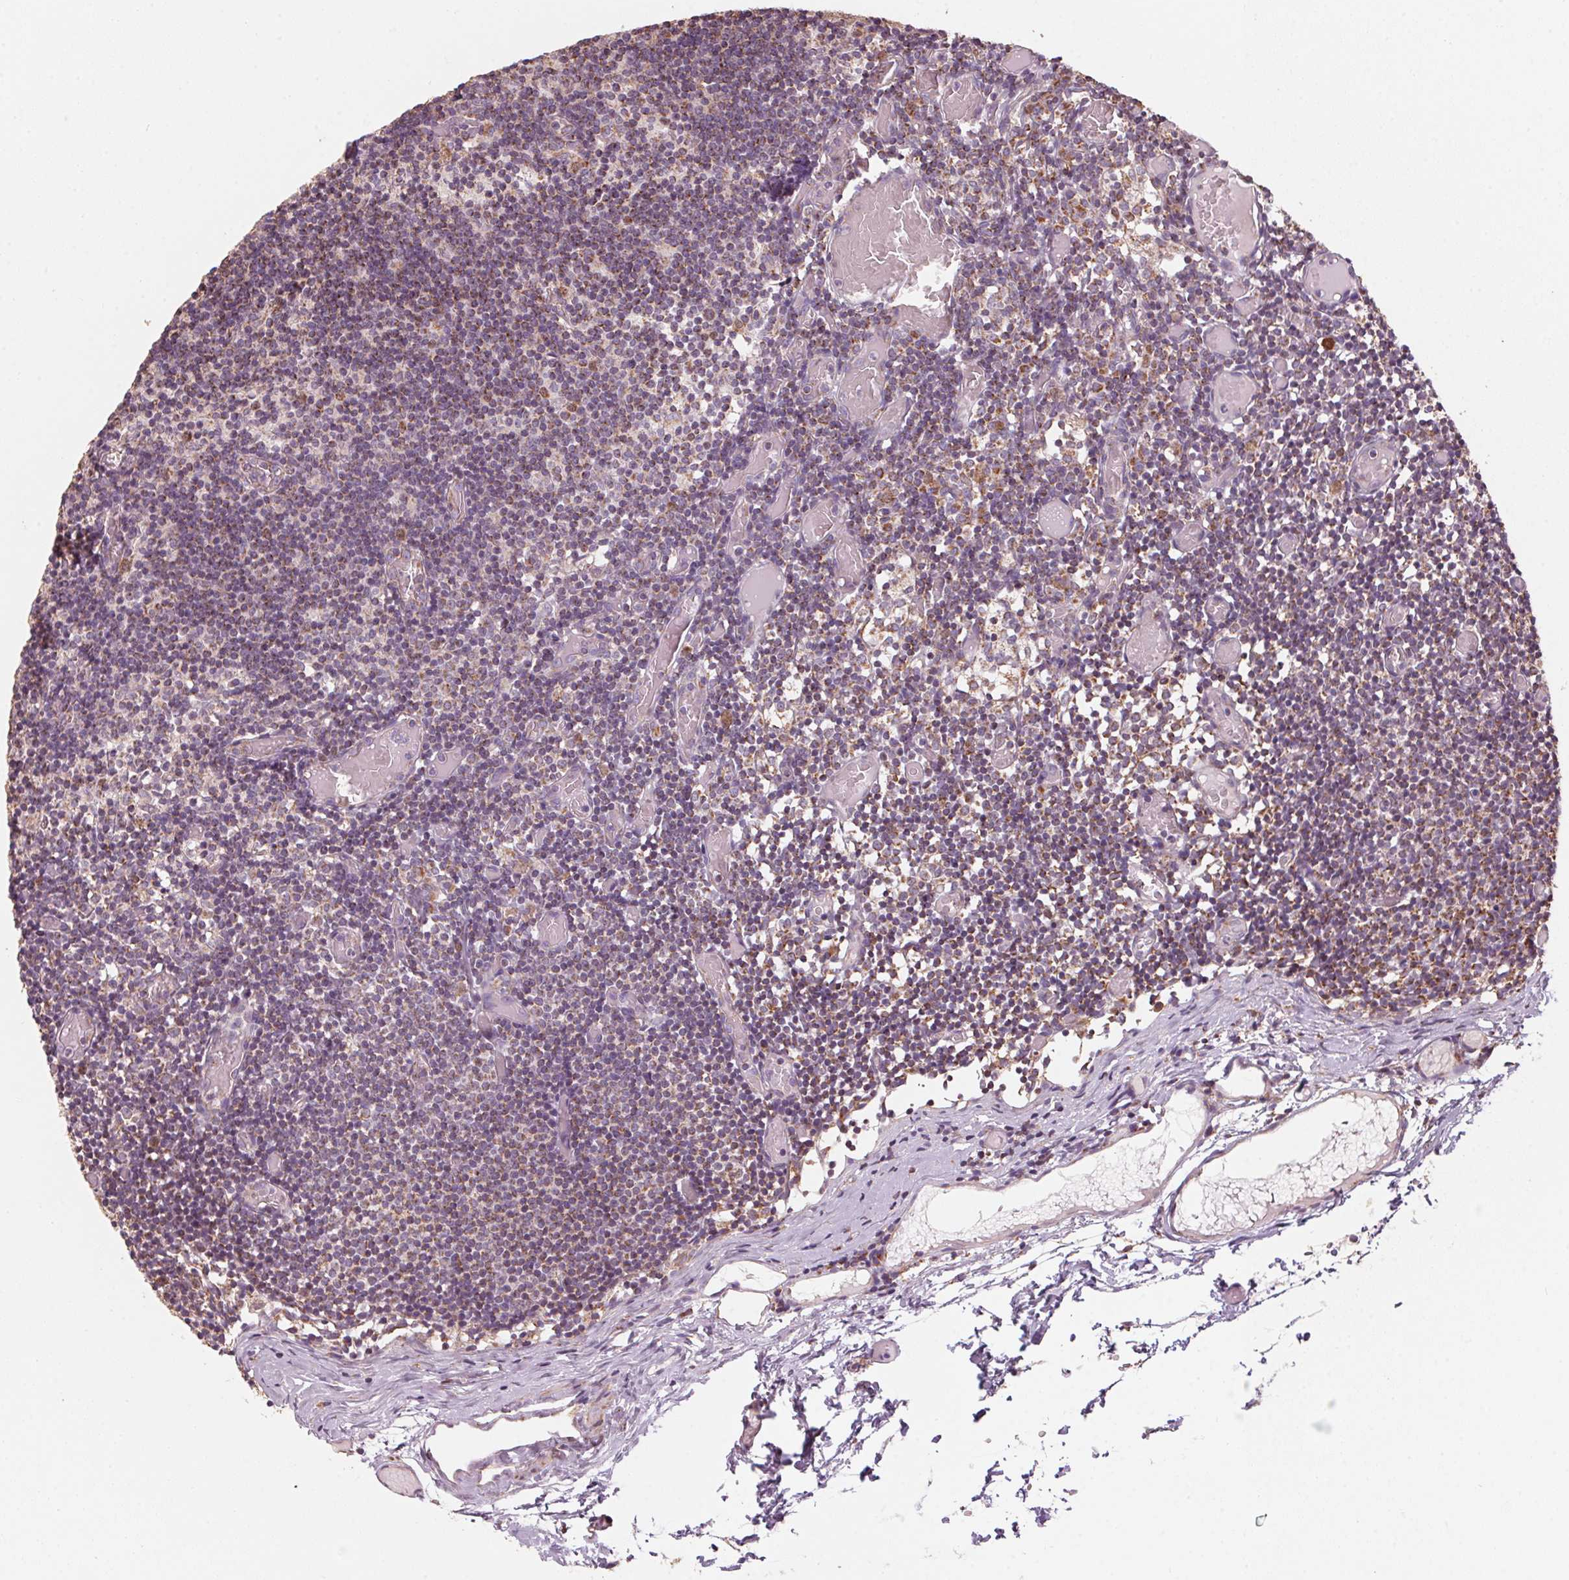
{"staining": {"intensity": "moderate", "quantity": ">75%", "location": "cytoplasmic/membranous"}, "tissue": "lymph node", "cell_type": "Germinal center cells", "image_type": "normal", "snomed": [{"axis": "morphology", "description": "Normal tissue, NOS"}, {"axis": "topography", "description": "Lymph node"}], "caption": "Protein positivity by immunohistochemistry (IHC) demonstrates moderate cytoplasmic/membranous positivity in approximately >75% of germinal center cells in benign lymph node.", "gene": "TOMM70", "patient": {"sex": "female", "age": 41}}